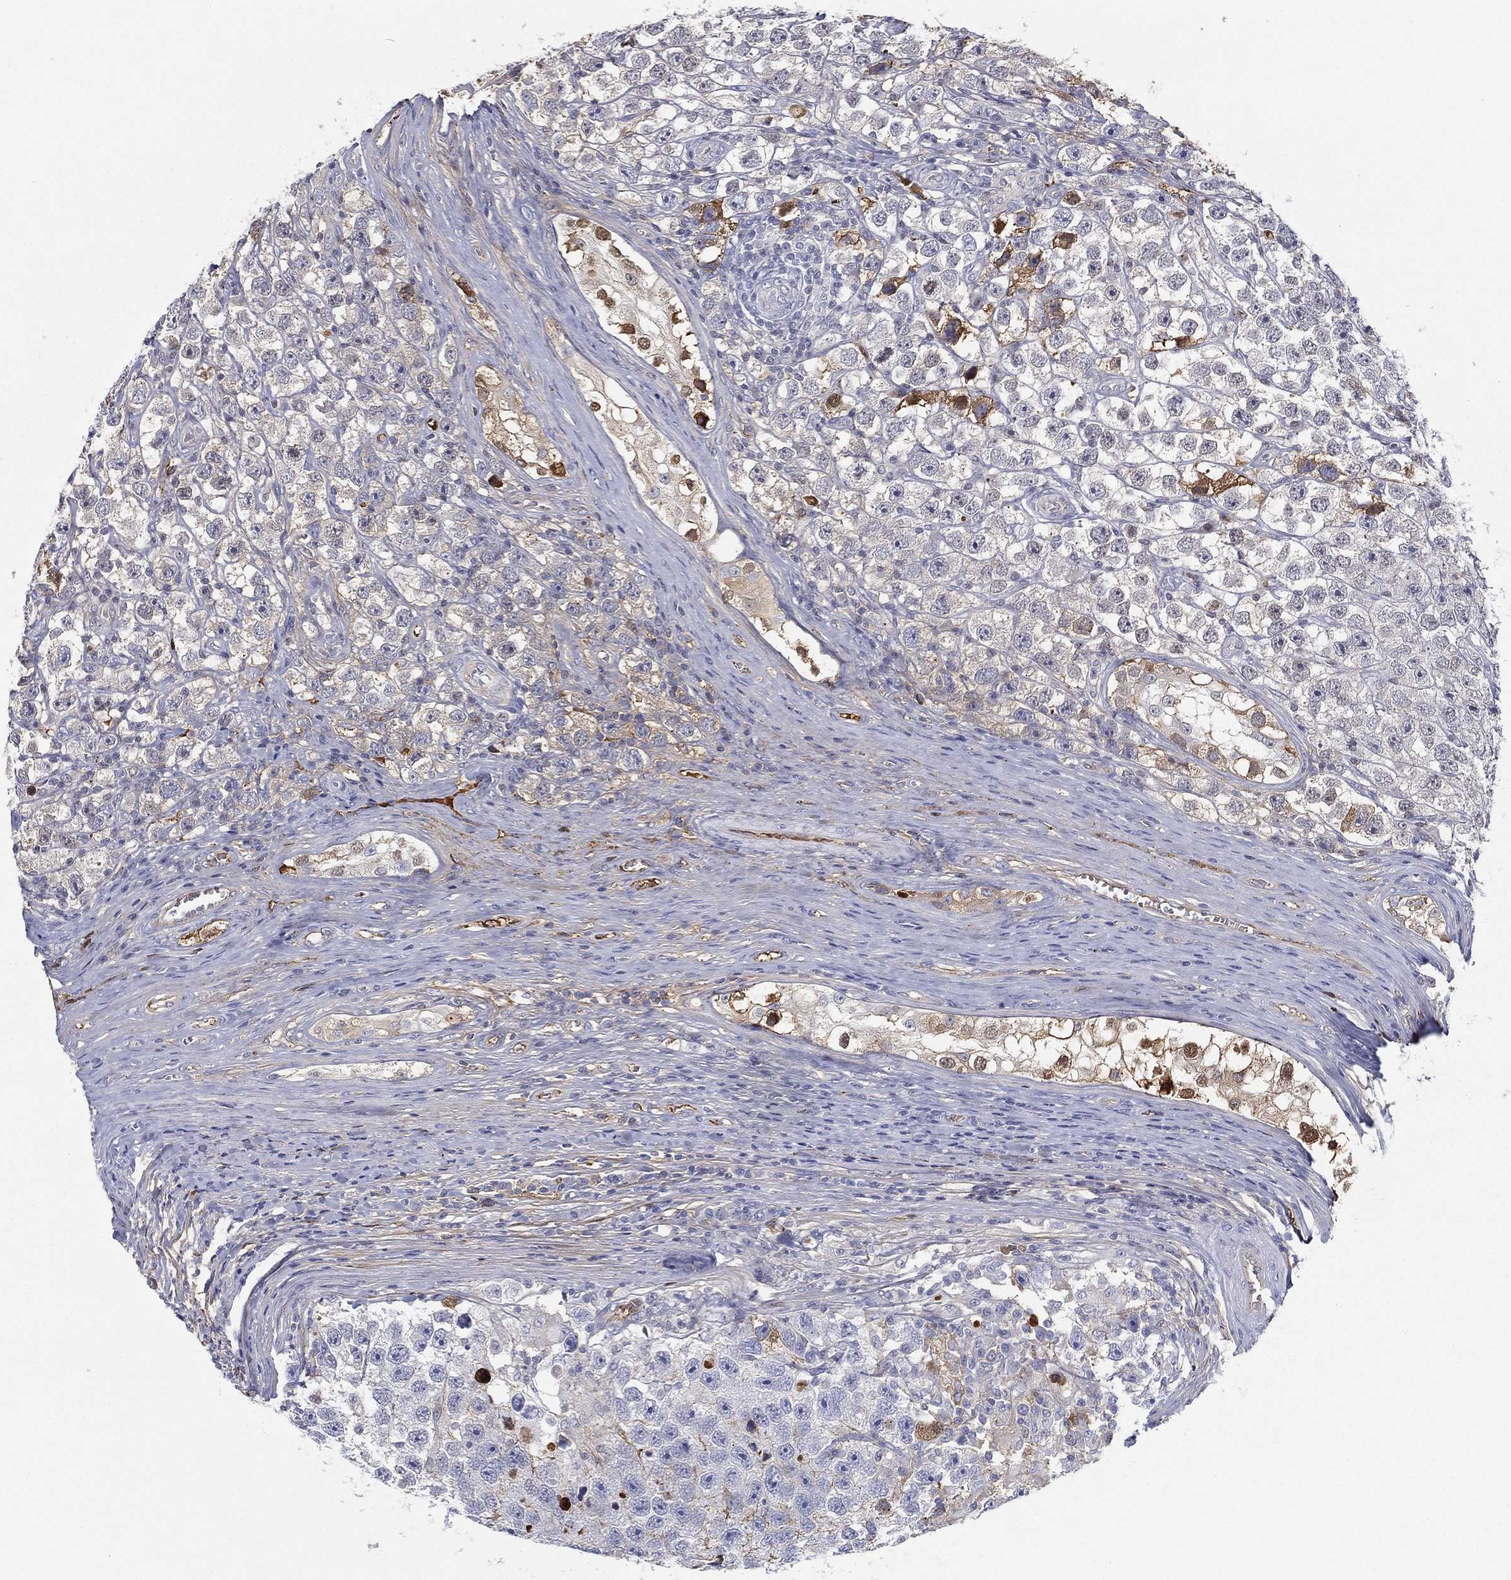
{"staining": {"intensity": "moderate", "quantity": "<25%", "location": "cytoplasmic/membranous"}, "tissue": "testis cancer", "cell_type": "Tumor cells", "image_type": "cancer", "snomed": [{"axis": "morphology", "description": "Seminoma, NOS"}, {"axis": "topography", "description": "Testis"}], "caption": "A high-resolution image shows IHC staining of testis cancer, which displays moderate cytoplasmic/membranous staining in about <25% of tumor cells.", "gene": "IFNB1", "patient": {"sex": "male", "age": 26}}